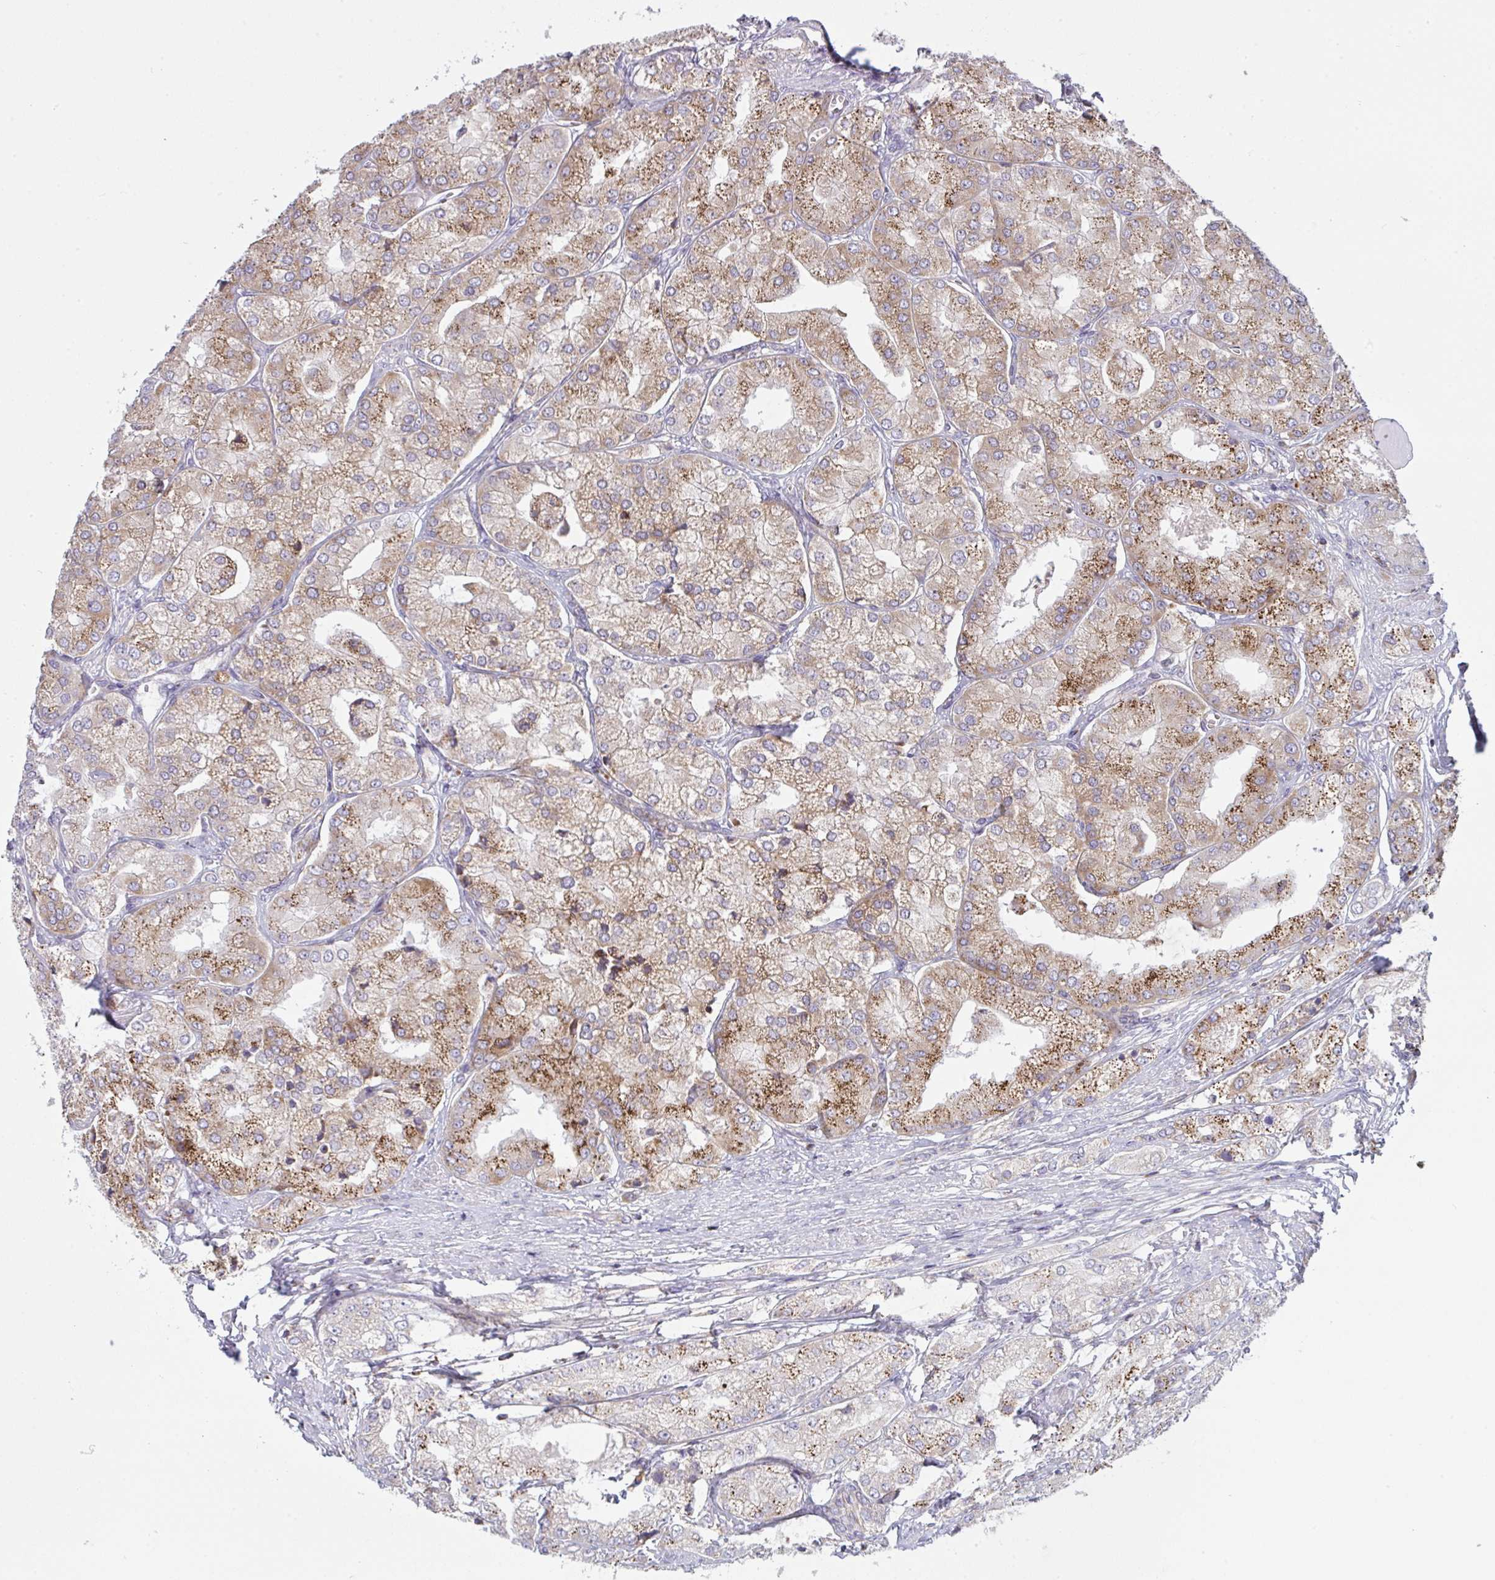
{"staining": {"intensity": "moderate", "quantity": "25%-75%", "location": "cytoplasmic/membranous"}, "tissue": "prostate cancer", "cell_type": "Tumor cells", "image_type": "cancer", "snomed": [{"axis": "morphology", "description": "Adenocarcinoma, High grade"}, {"axis": "topography", "description": "Prostate"}], "caption": "This image shows IHC staining of prostate cancer (high-grade adenocarcinoma), with medium moderate cytoplasmic/membranous positivity in approximately 25%-75% of tumor cells.", "gene": "MICOS10", "patient": {"sex": "male", "age": 61}}